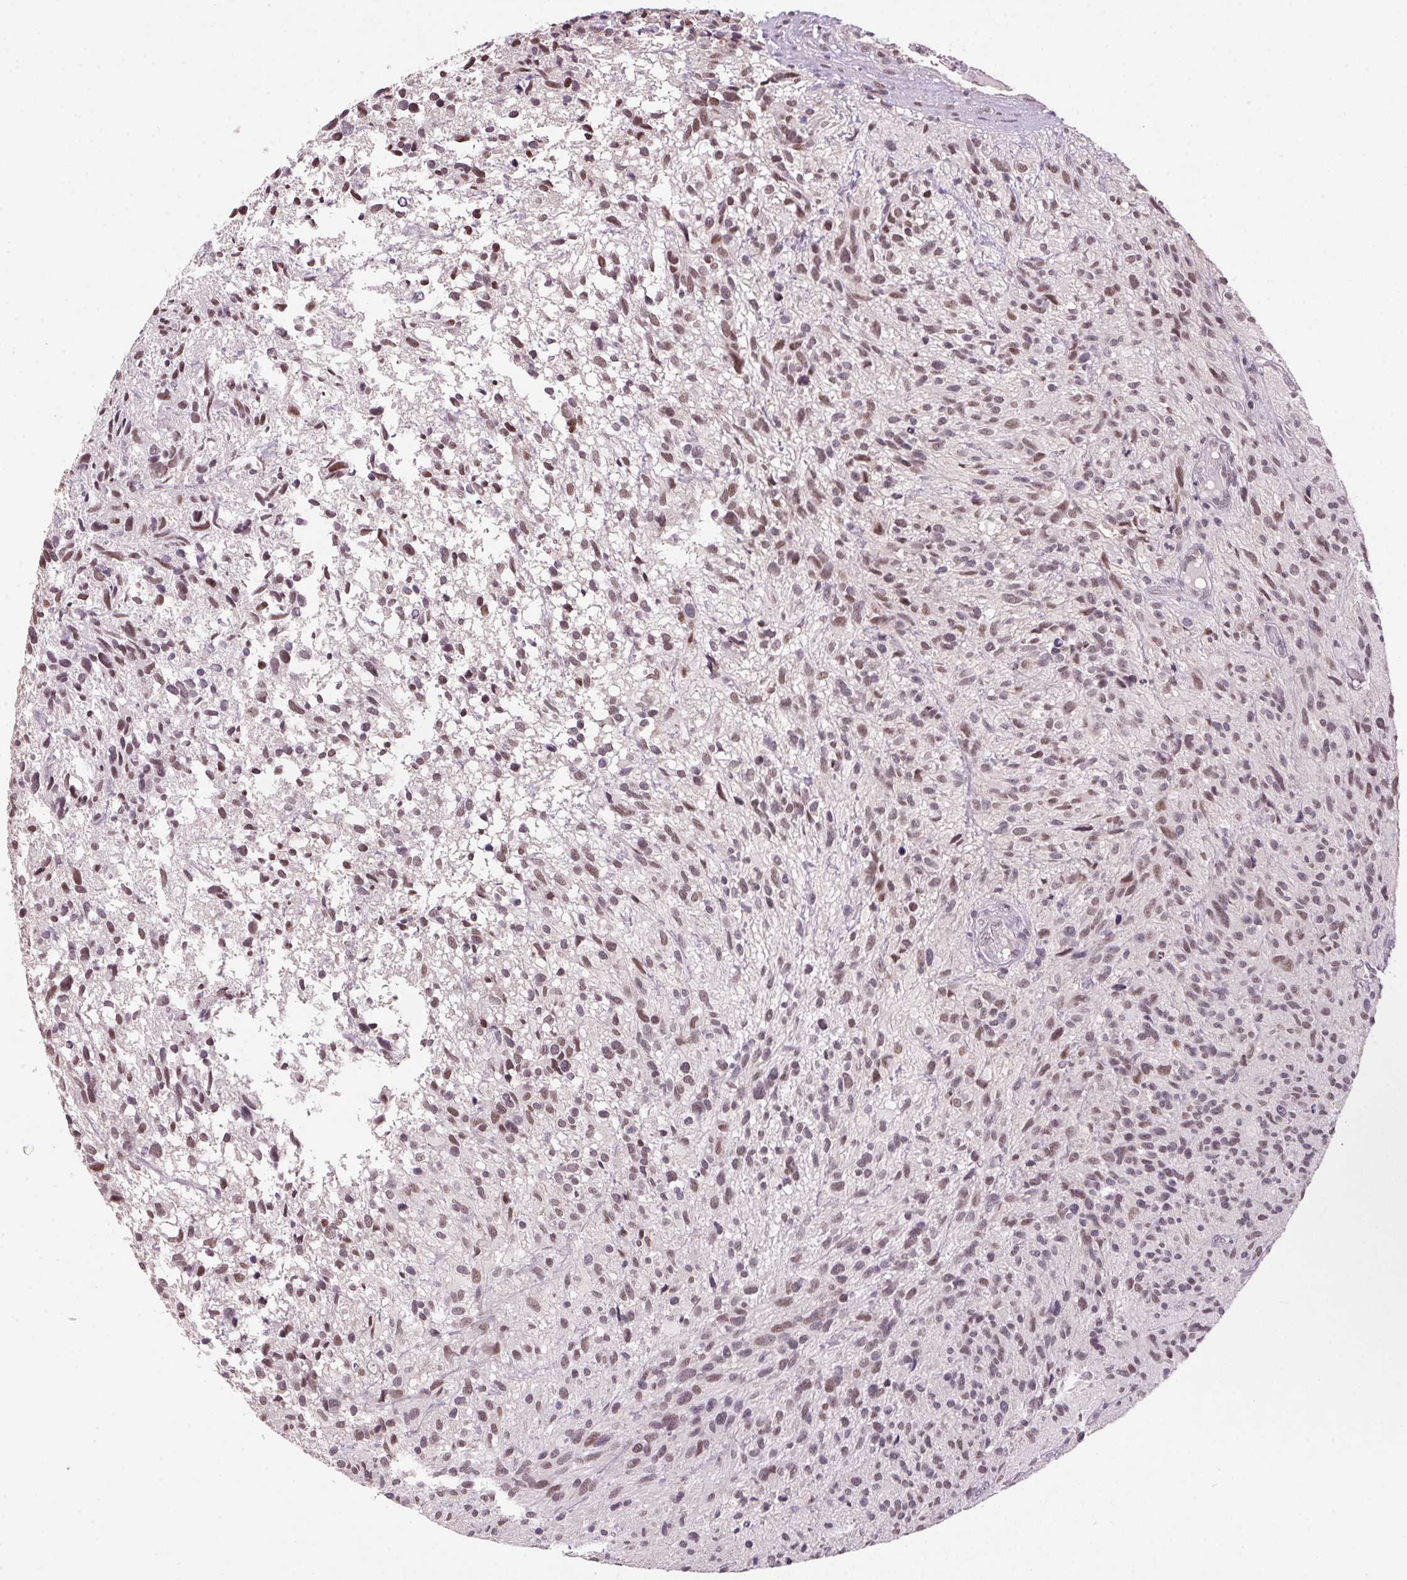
{"staining": {"intensity": "weak", "quantity": ">75%", "location": "nuclear"}, "tissue": "glioma", "cell_type": "Tumor cells", "image_type": "cancer", "snomed": [{"axis": "morphology", "description": "Glioma, malignant, High grade"}, {"axis": "topography", "description": "Brain"}], "caption": "Immunohistochemistry (IHC) histopathology image of malignant high-grade glioma stained for a protein (brown), which demonstrates low levels of weak nuclear staining in approximately >75% of tumor cells.", "gene": "ZBTB4", "patient": {"sex": "male", "age": 75}}